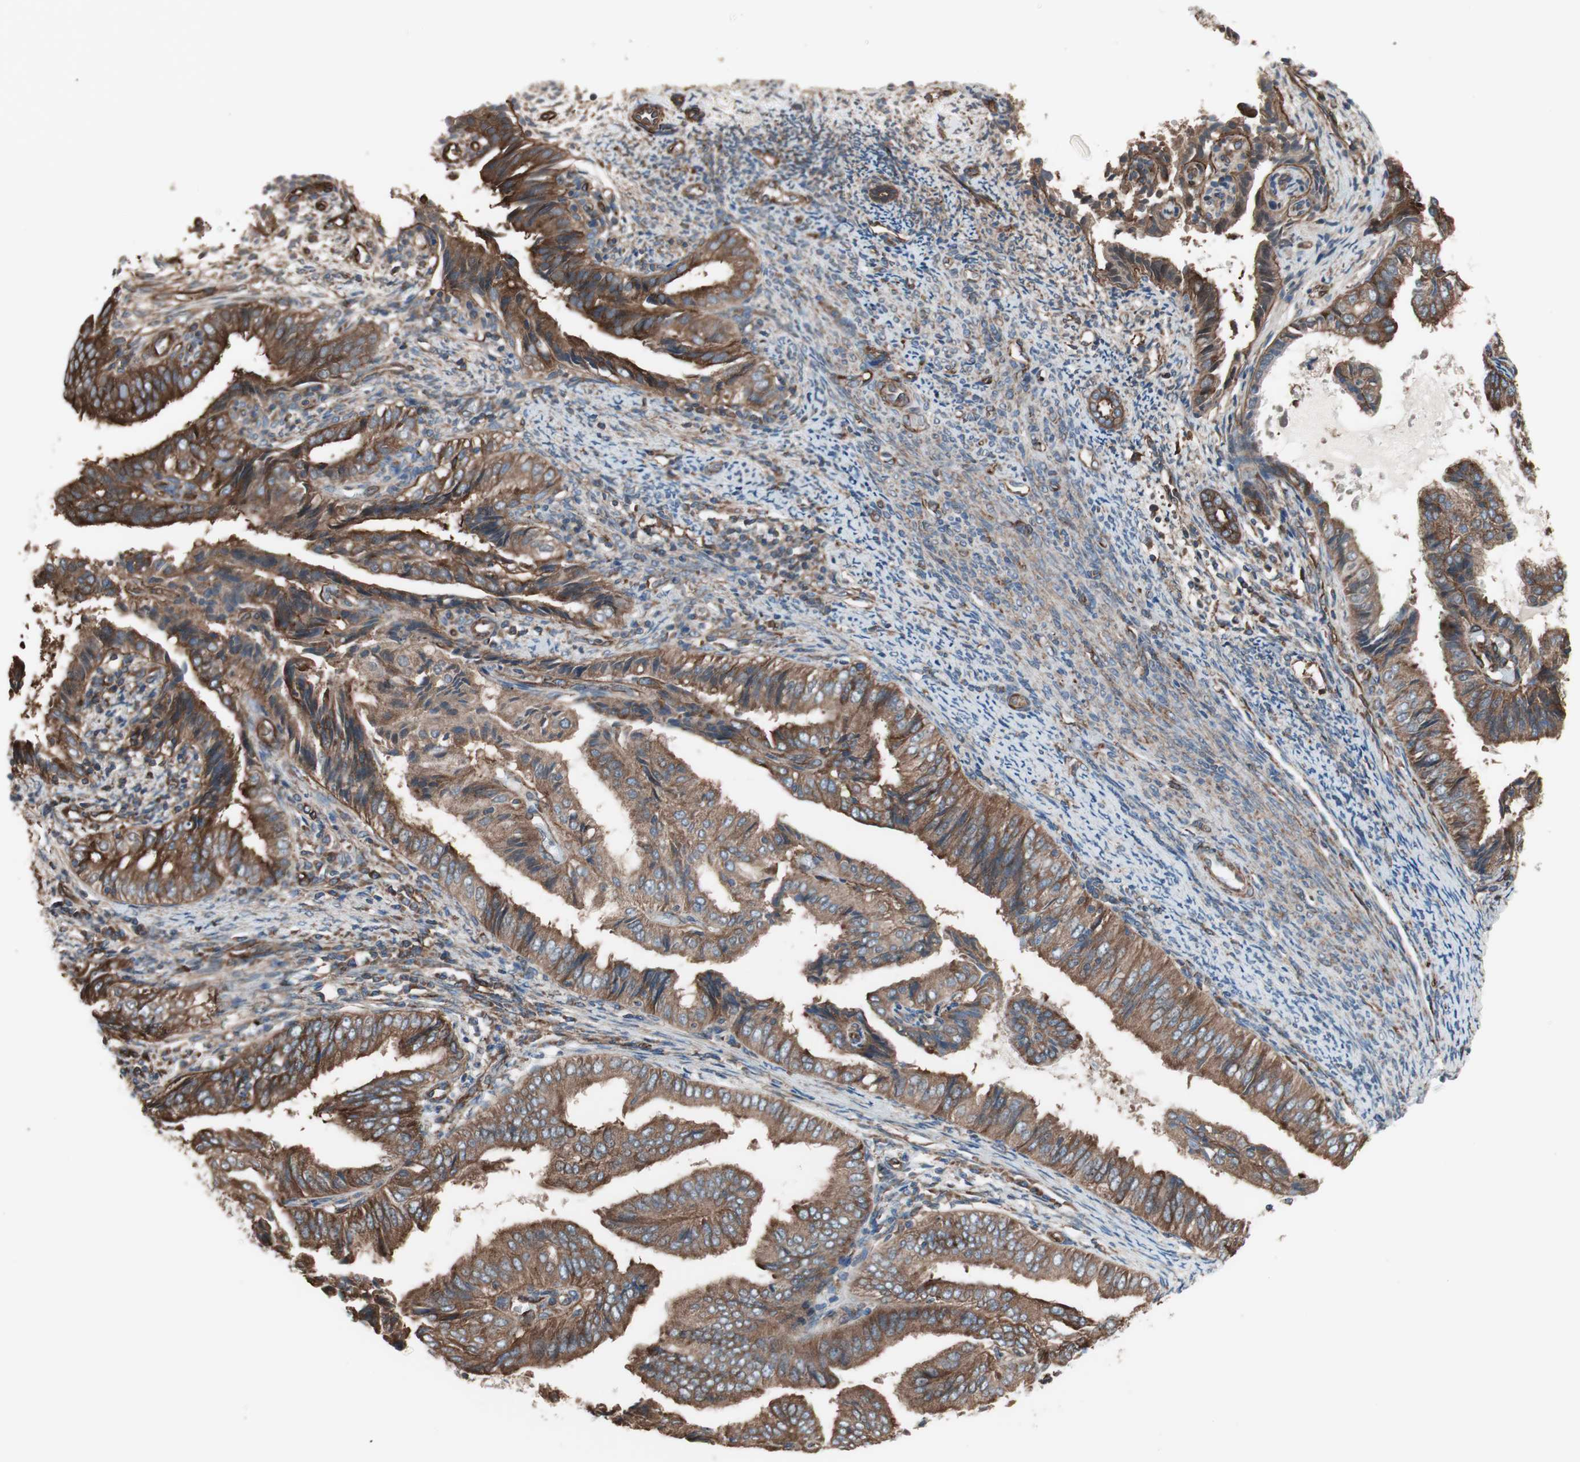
{"staining": {"intensity": "strong", "quantity": ">75%", "location": "cytoplasmic/membranous"}, "tissue": "endometrial cancer", "cell_type": "Tumor cells", "image_type": "cancer", "snomed": [{"axis": "morphology", "description": "Adenocarcinoma, NOS"}, {"axis": "topography", "description": "Endometrium"}], "caption": "High-magnification brightfield microscopy of endometrial cancer (adenocarcinoma) stained with DAB (3,3'-diaminobenzidine) (brown) and counterstained with hematoxylin (blue). tumor cells exhibit strong cytoplasmic/membranous expression is appreciated in approximately>75% of cells. Using DAB (3,3'-diaminobenzidine) (brown) and hematoxylin (blue) stains, captured at high magnification using brightfield microscopy.", "gene": "GPSM2", "patient": {"sex": "female", "age": 58}}